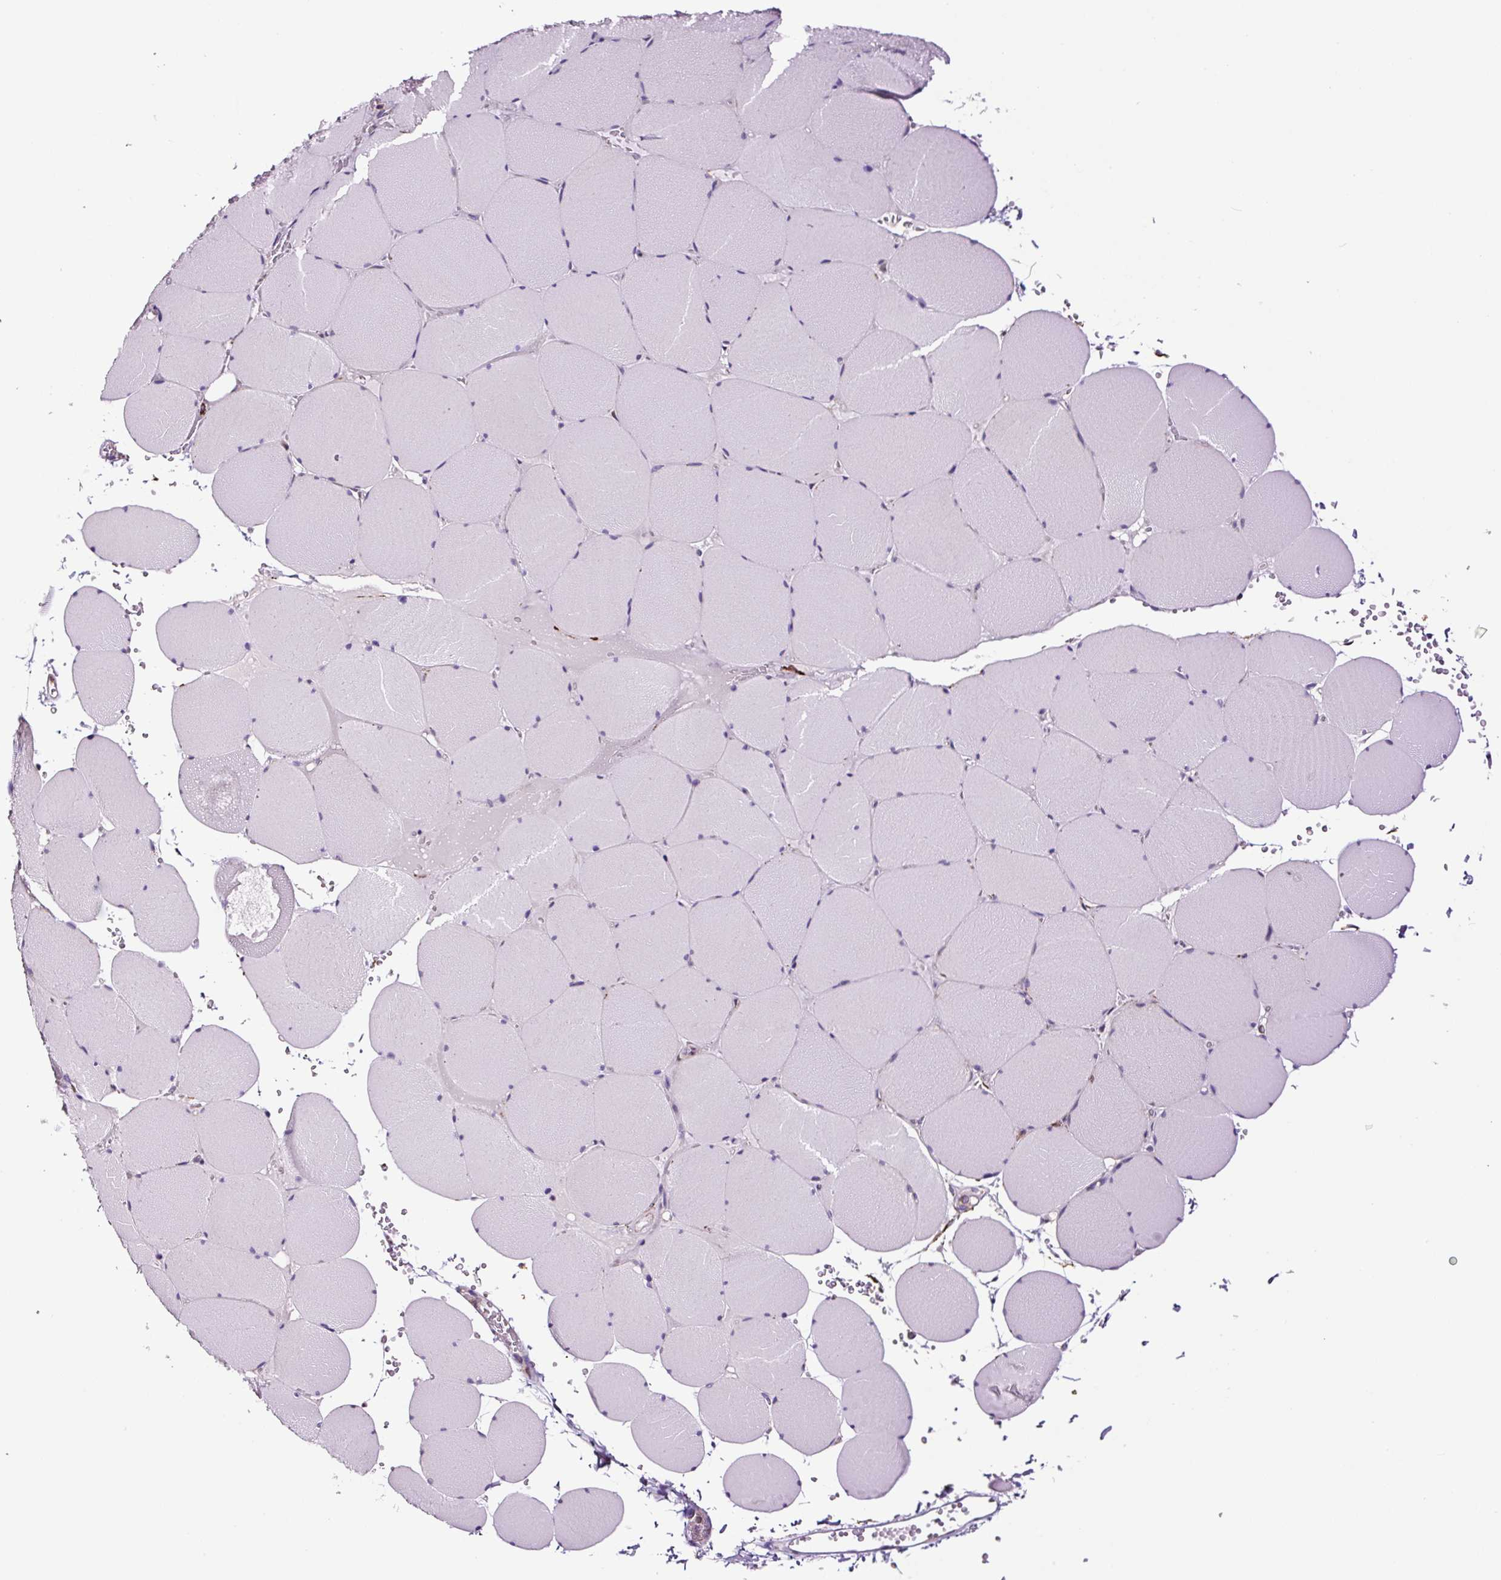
{"staining": {"intensity": "negative", "quantity": "none", "location": "none"}, "tissue": "skeletal muscle", "cell_type": "Myocytes", "image_type": "normal", "snomed": [{"axis": "morphology", "description": "Normal tissue, NOS"}, {"axis": "topography", "description": "Skeletal muscle"}, {"axis": "topography", "description": "Head-Neck"}], "caption": "The photomicrograph exhibits no significant staining in myocytes of skeletal muscle.", "gene": "TAFA3", "patient": {"sex": "male", "age": 66}}